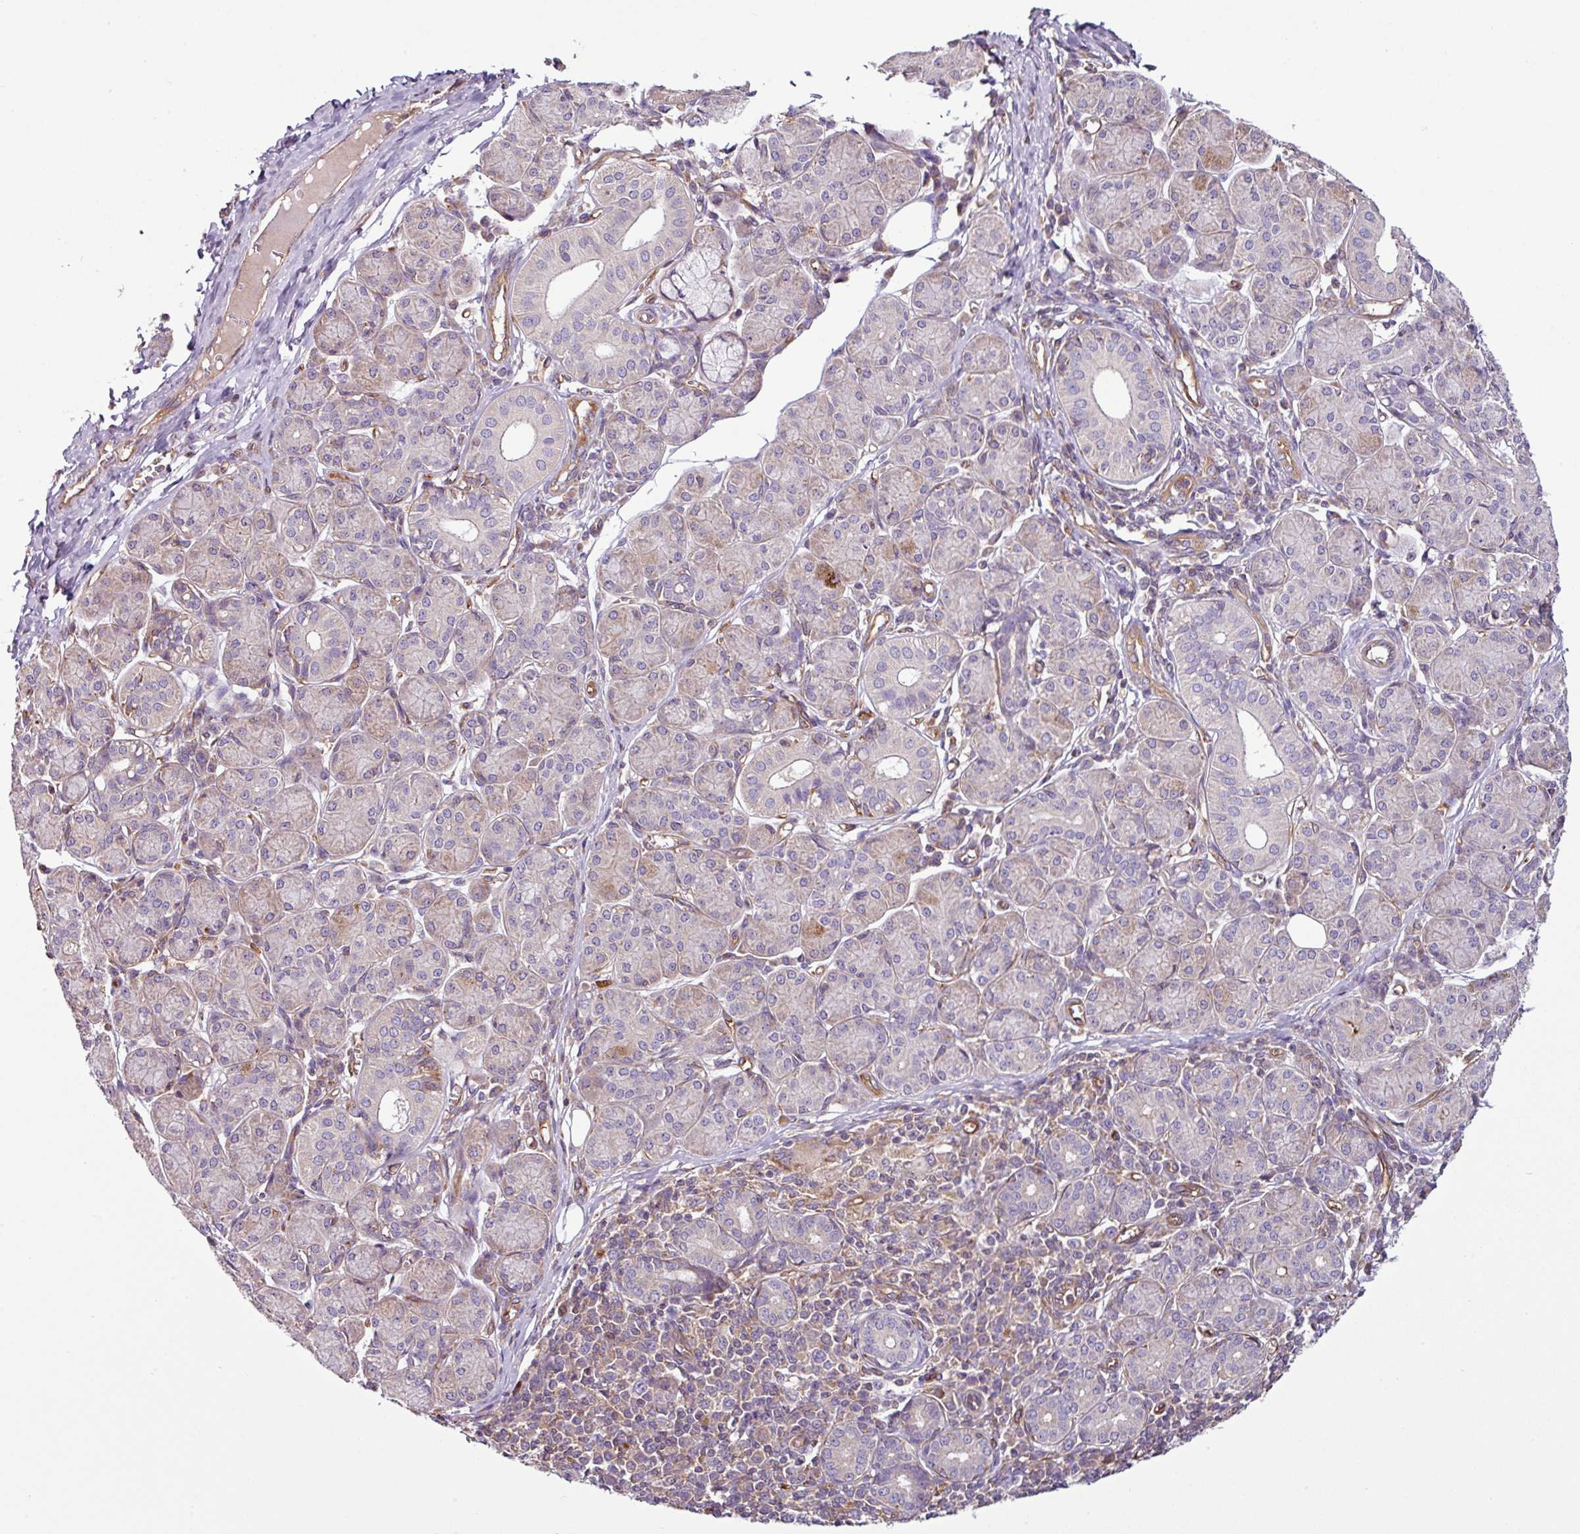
{"staining": {"intensity": "moderate", "quantity": "25%-75%", "location": "cytoplasmic/membranous"}, "tissue": "salivary gland", "cell_type": "Glandular cells", "image_type": "normal", "snomed": [{"axis": "morphology", "description": "Normal tissue, NOS"}, {"axis": "morphology", "description": "Inflammation, NOS"}, {"axis": "topography", "description": "Lymph node"}, {"axis": "topography", "description": "Salivary gland"}], "caption": "Immunohistochemical staining of normal human salivary gland shows medium levels of moderate cytoplasmic/membranous expression in approximately 25%-75% of glandular cells. (Brightfield microscopy of DAB IHC at high magnification).", "gene": "ZNF106", "patient": {"sex": "male", "age": 3}}